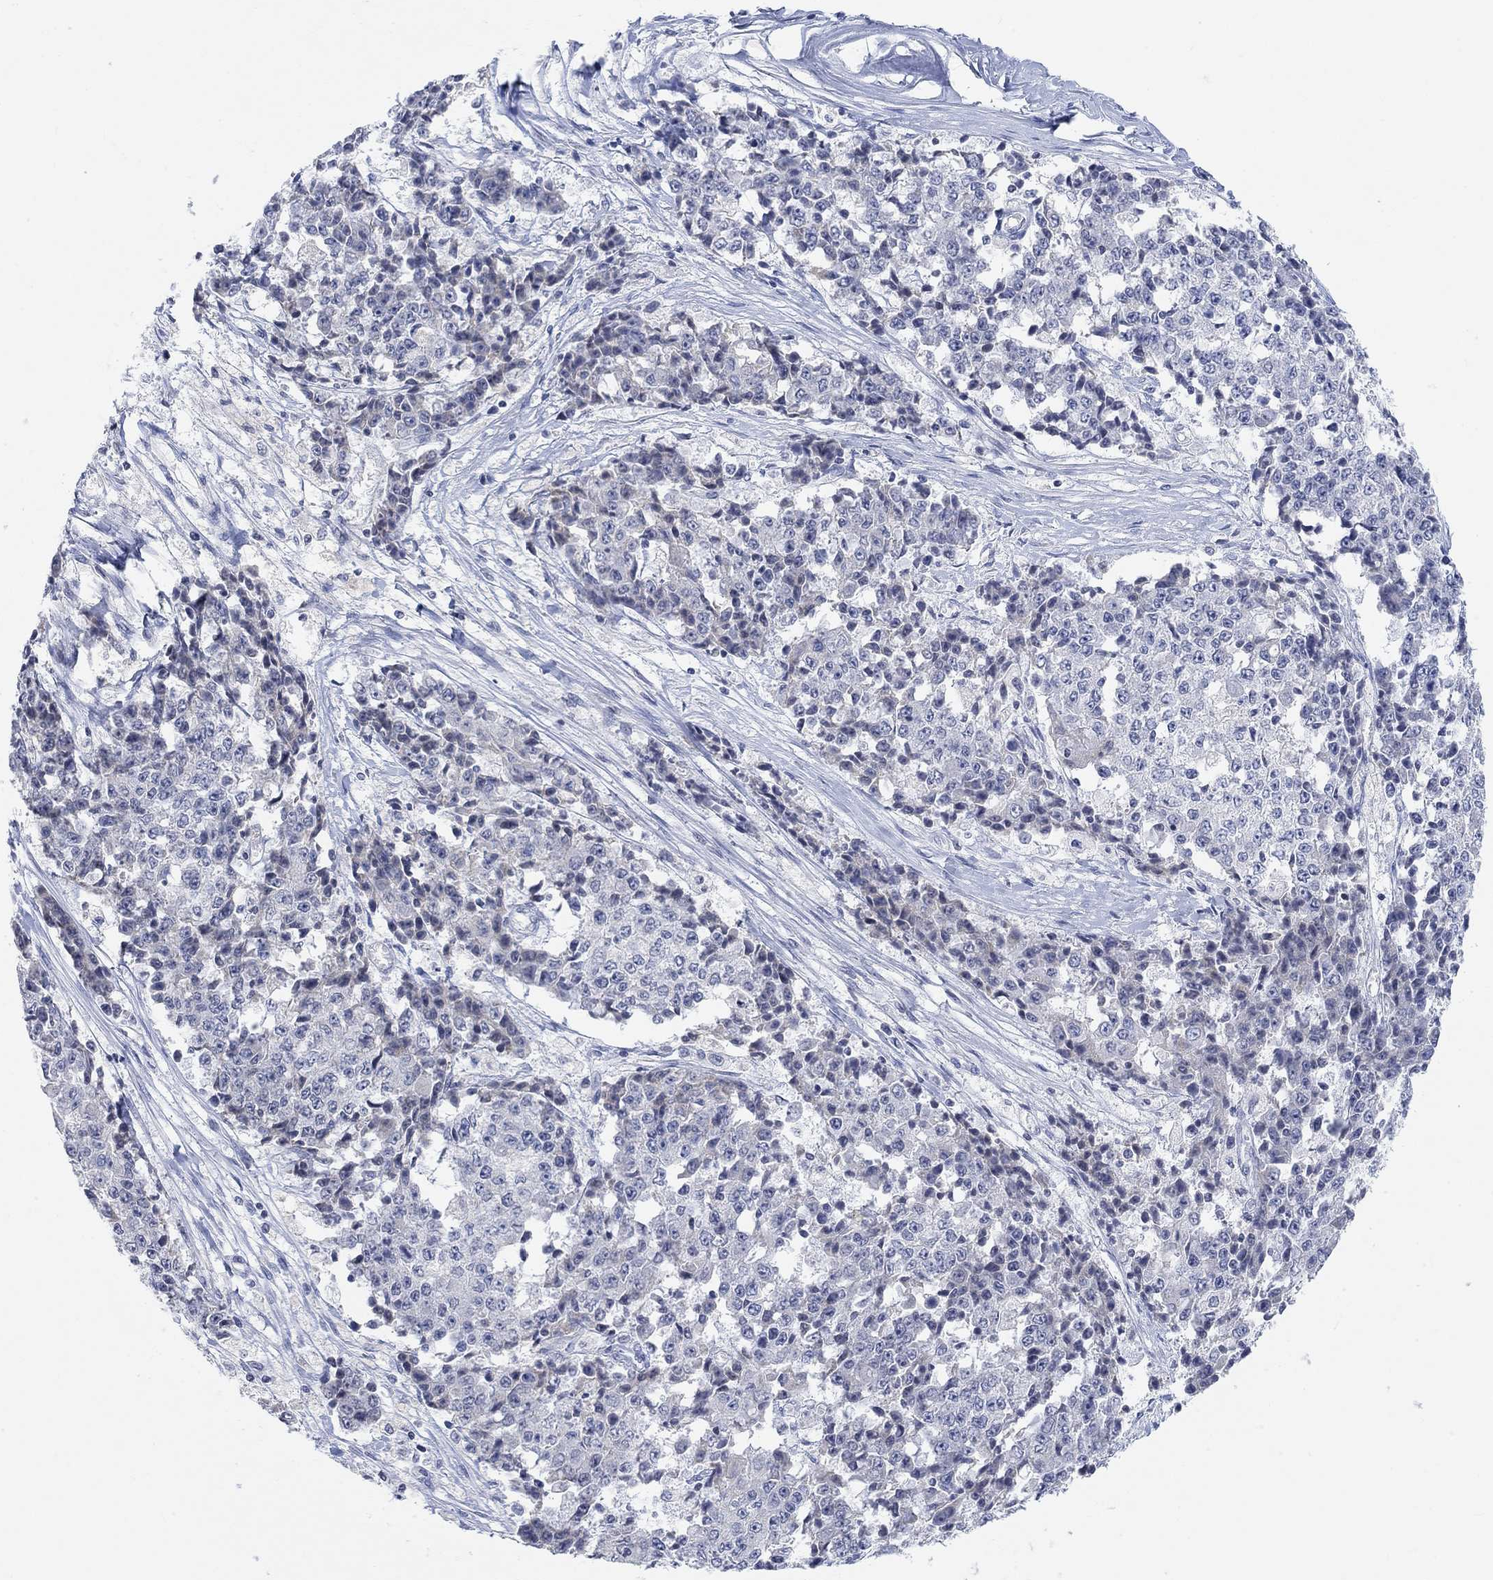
{"staining": {"intensity": "negative", "quantity": "none", "location": "none"}, "tissue": "ovarian cancer", "cell_type": "Tumor cells", "image_type": "cancer", "snomed": [{"axis": "morphology", "description": "Carcinoma, endometroid"}, {"axis": "topography", "description": "Ovary"}], "caption": "Immunohistochemistry histopathology image of ovarian cancer stained for a protein (brown), which reveals no staining in tumor cells.", "gene": "ATP6V1E2", "patient": {"sex": "female", "age": 42}}